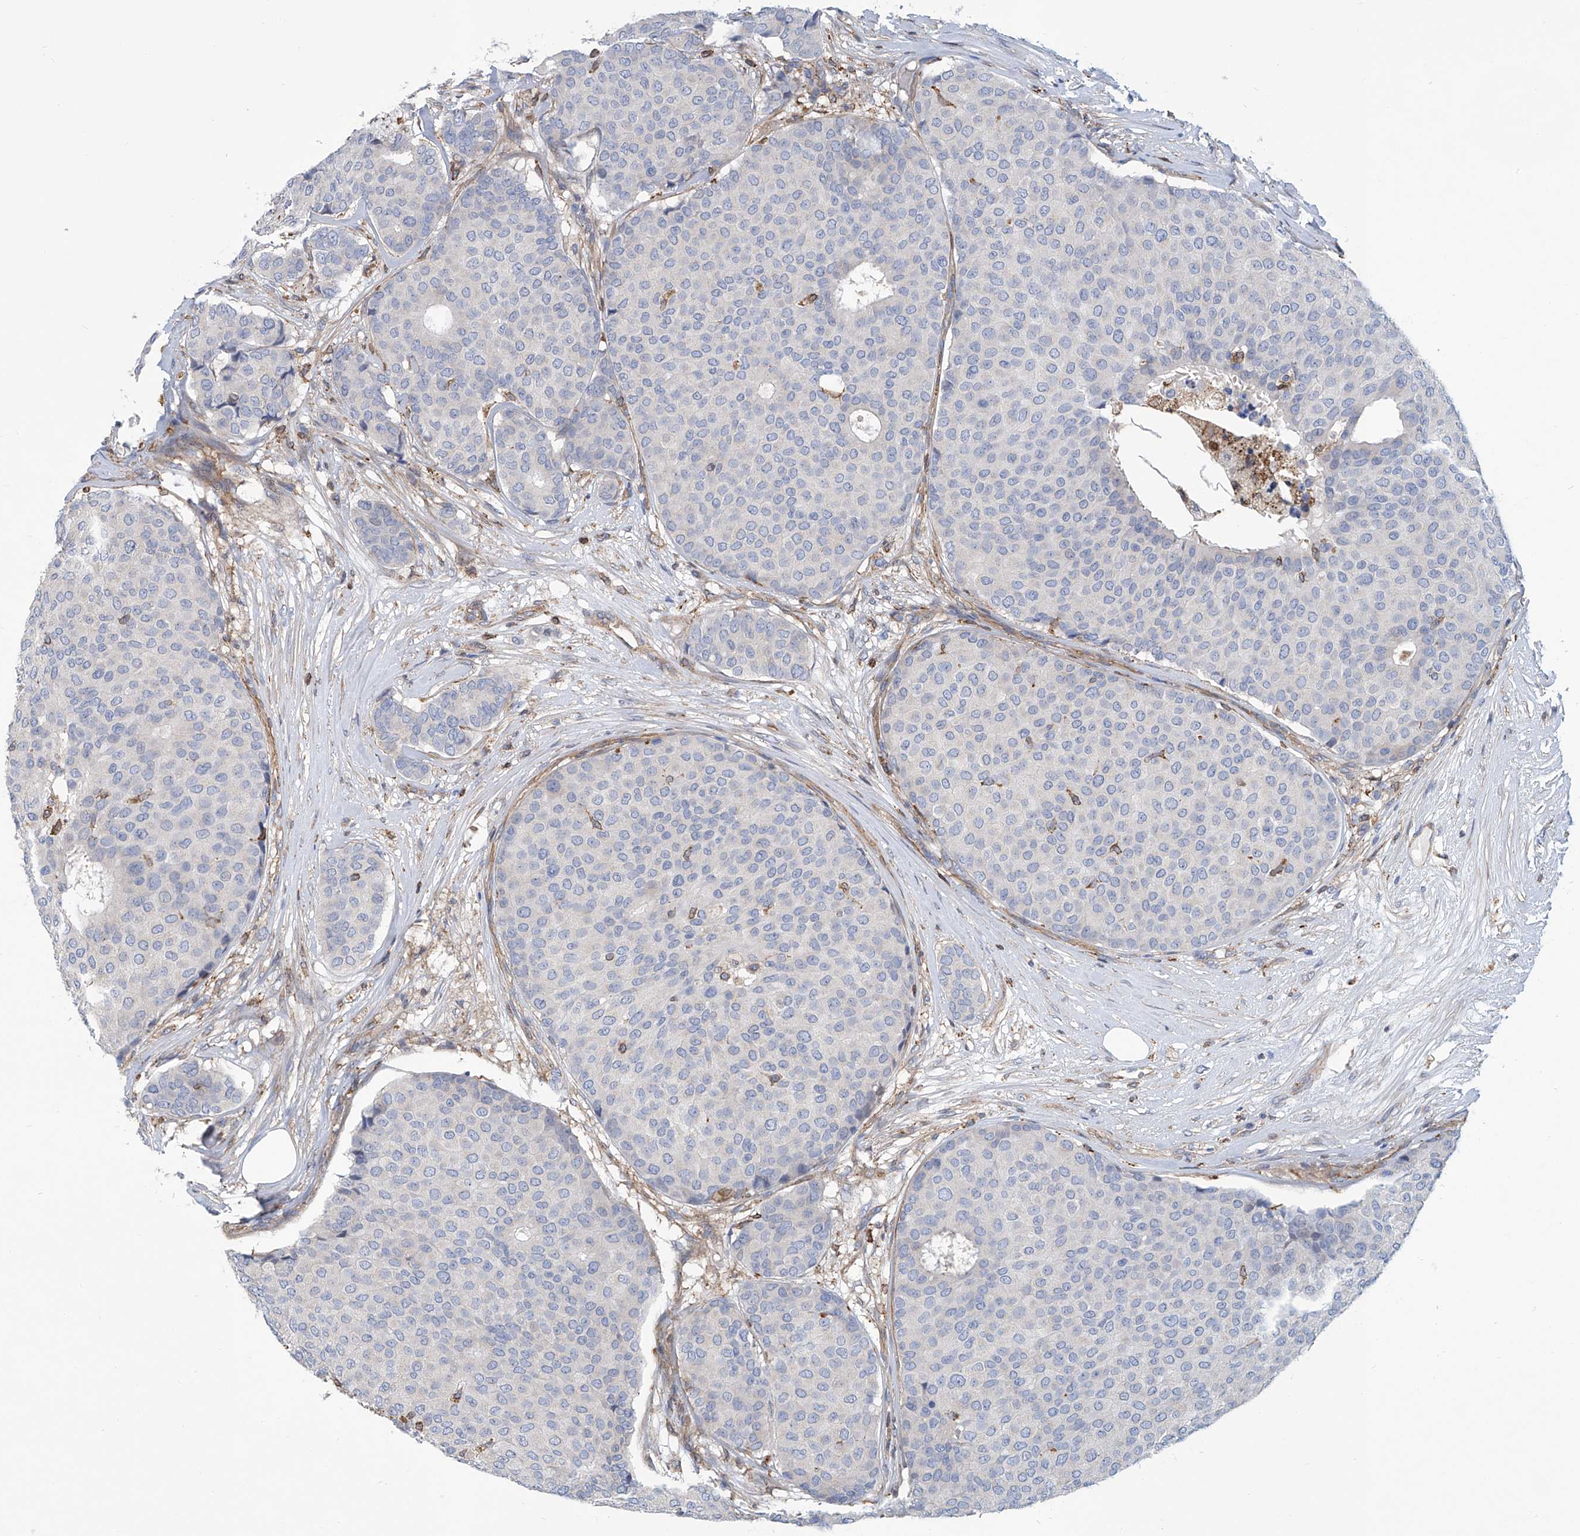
{"staining": {"intensity": "negative", "quantity": "none", "location": "none"}, "tissue": "breast cancer", "cell_type": "Tumor cells", "image_type": "cancer", "snomed": [{"axis": "morphology", "description": "Duct carcinoma"}, {"axis": "topography", "description": "Breast"}], "caption": "High power microscopy histopathology image of an IHC image of breast cancer, revealing no significant positivity in tumor cells.", "gene": "TNN", "patient": {"sex": "female", "age": 75}}